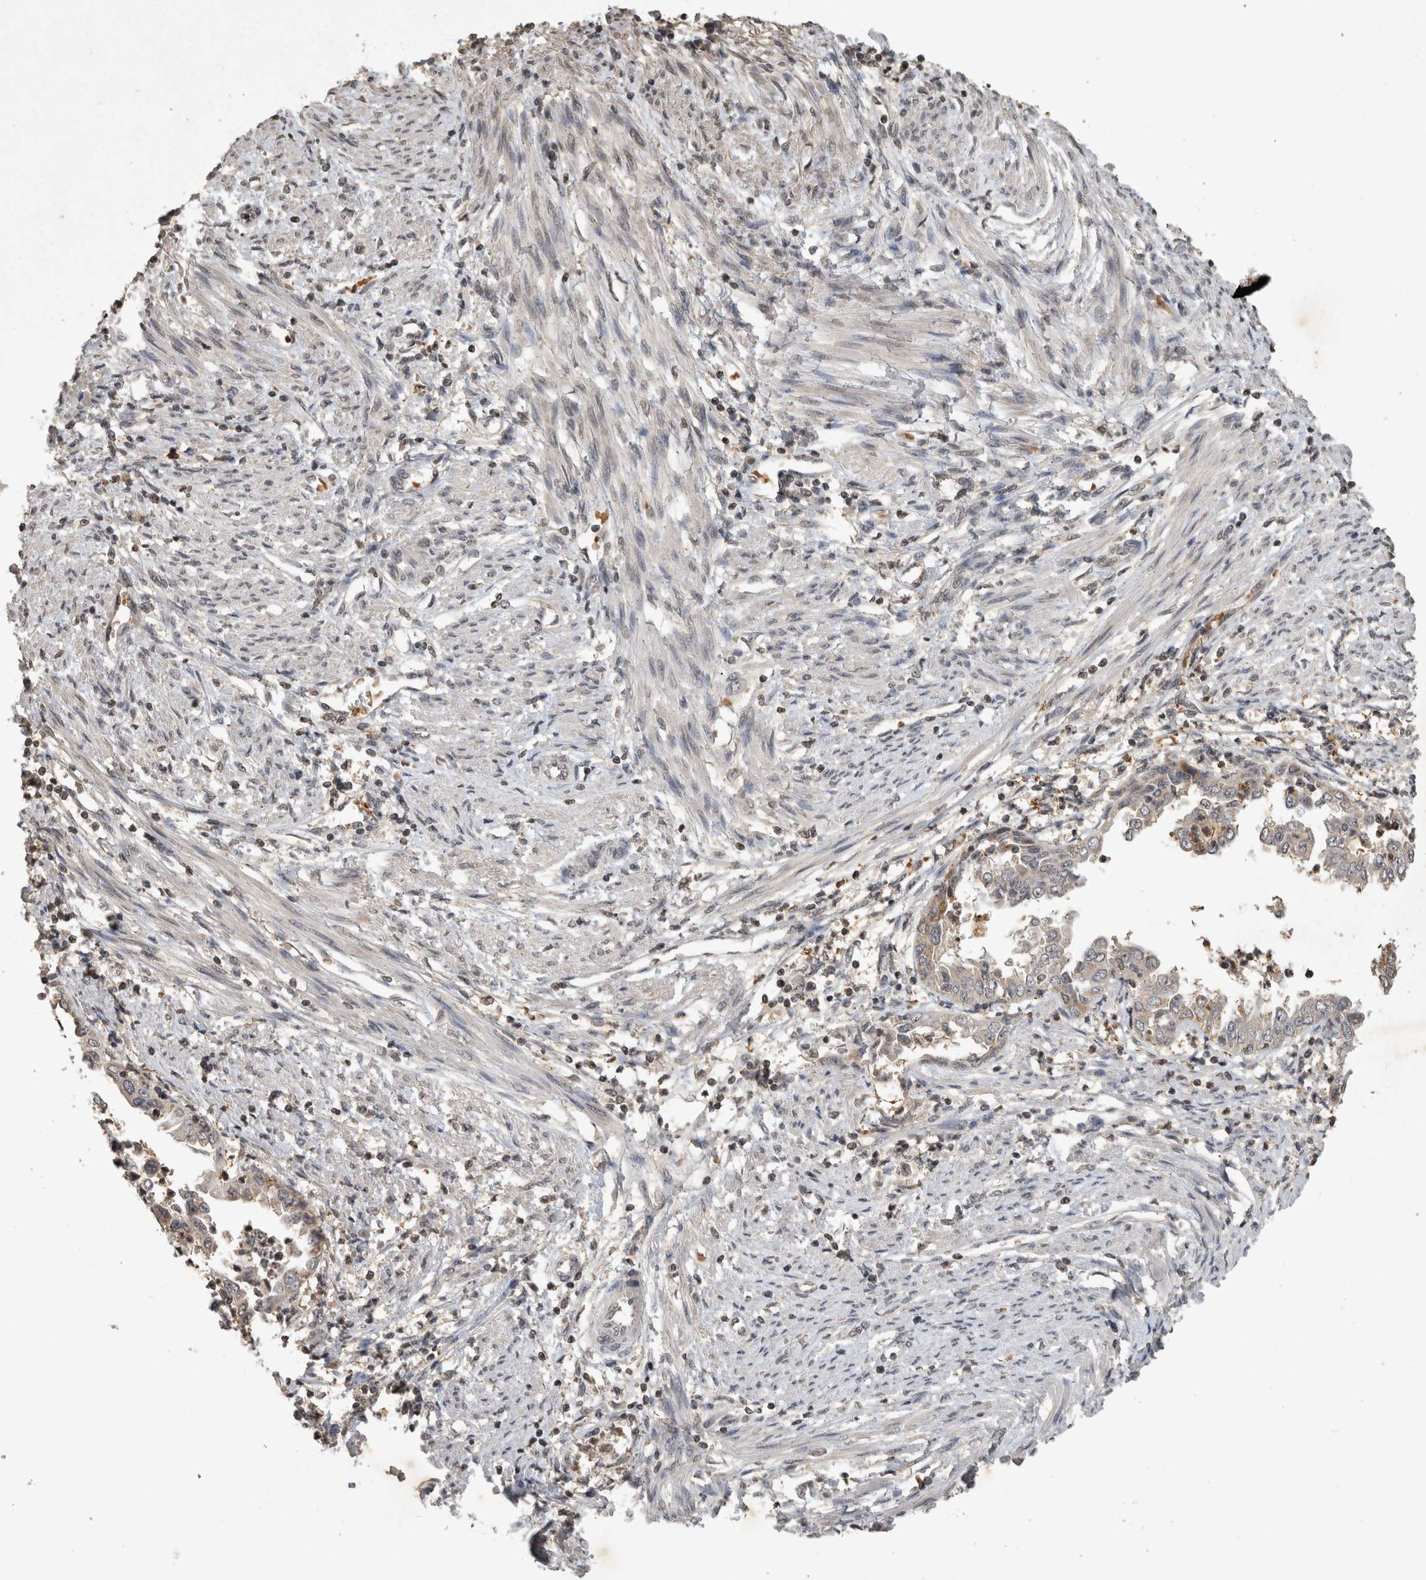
{"staining": {"intensity": "negative", "quantity": "none", "location": "none"}, "tissue": "endometrial cancer", "cell_type": "Tumor cells", "image_type": "cancer", "snomed": [{"axis": "morphology", "description": "Adenocarcinoma, NOS"}, {"axis": "topography", "description": "Endometrium"}], "caption": "The IHC histopathology image has no significant positivity in tumor cells of endometrial cancer (adenocarcinoma) tissue.", "gene": "HRK", "patient": {"sex": "female", "age": 85}}